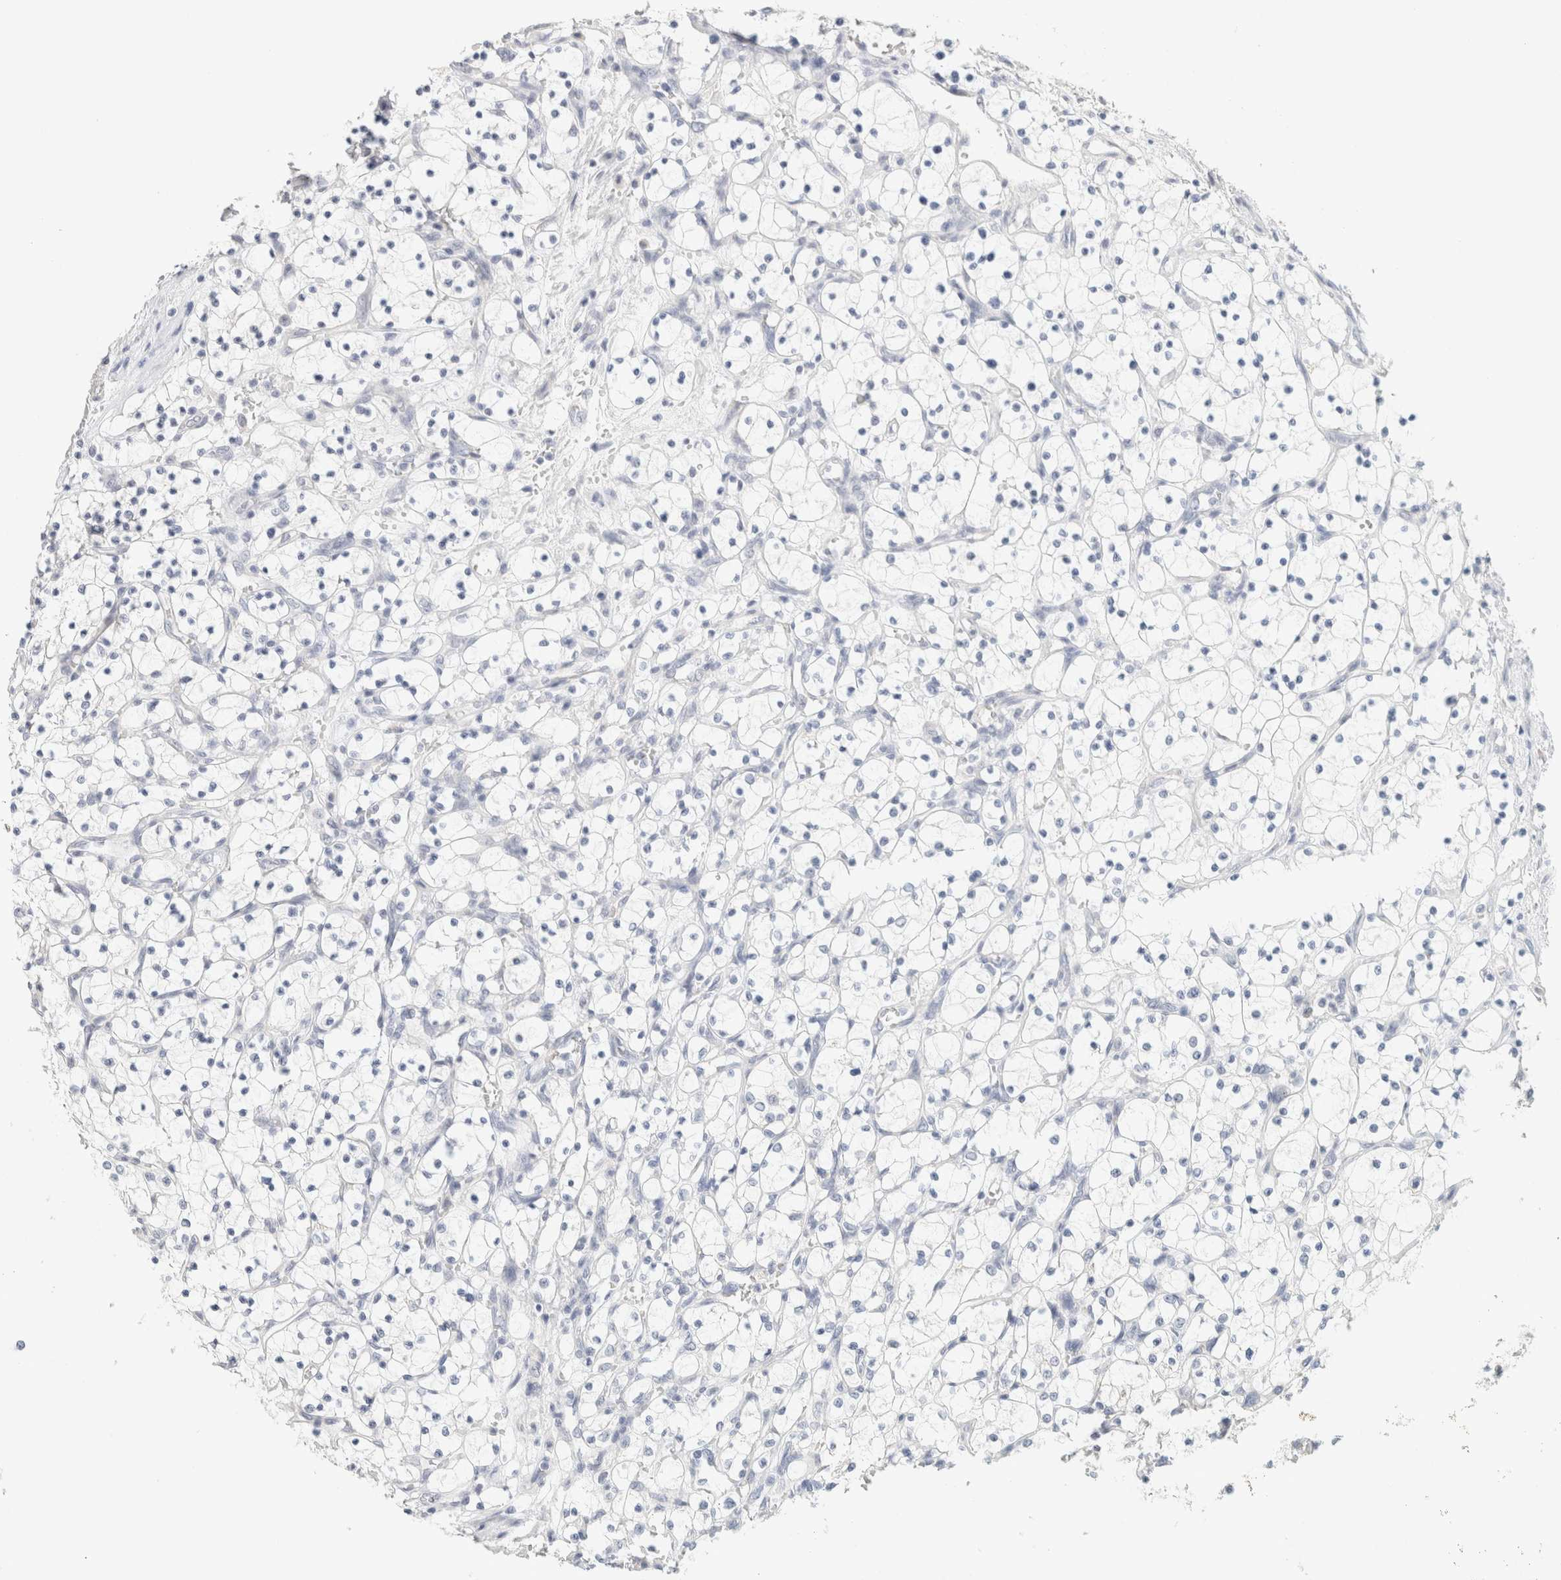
{"staining": {"intensity": "negative", "quantity": "none", "location": "none"}, "tissue": "renal cancer", "cell_type": "Tumor cells", "image_type": "cancer", "snomed": [{"axis": "morphology", "description": "Adenocarcinoma, NOS"}, {"axis": "topography", "description": "Kidney"}], "caption": "Tumor cells are negative for brown protein staining in adenocarcinoma (renal). Brightfield microscopy of immunohistochemistry stained with DAB (brown) and hematoxylin (blue), captured at high magnification.", "gene": "NEFM", "patient": {"sex": "female", "age": 69}}